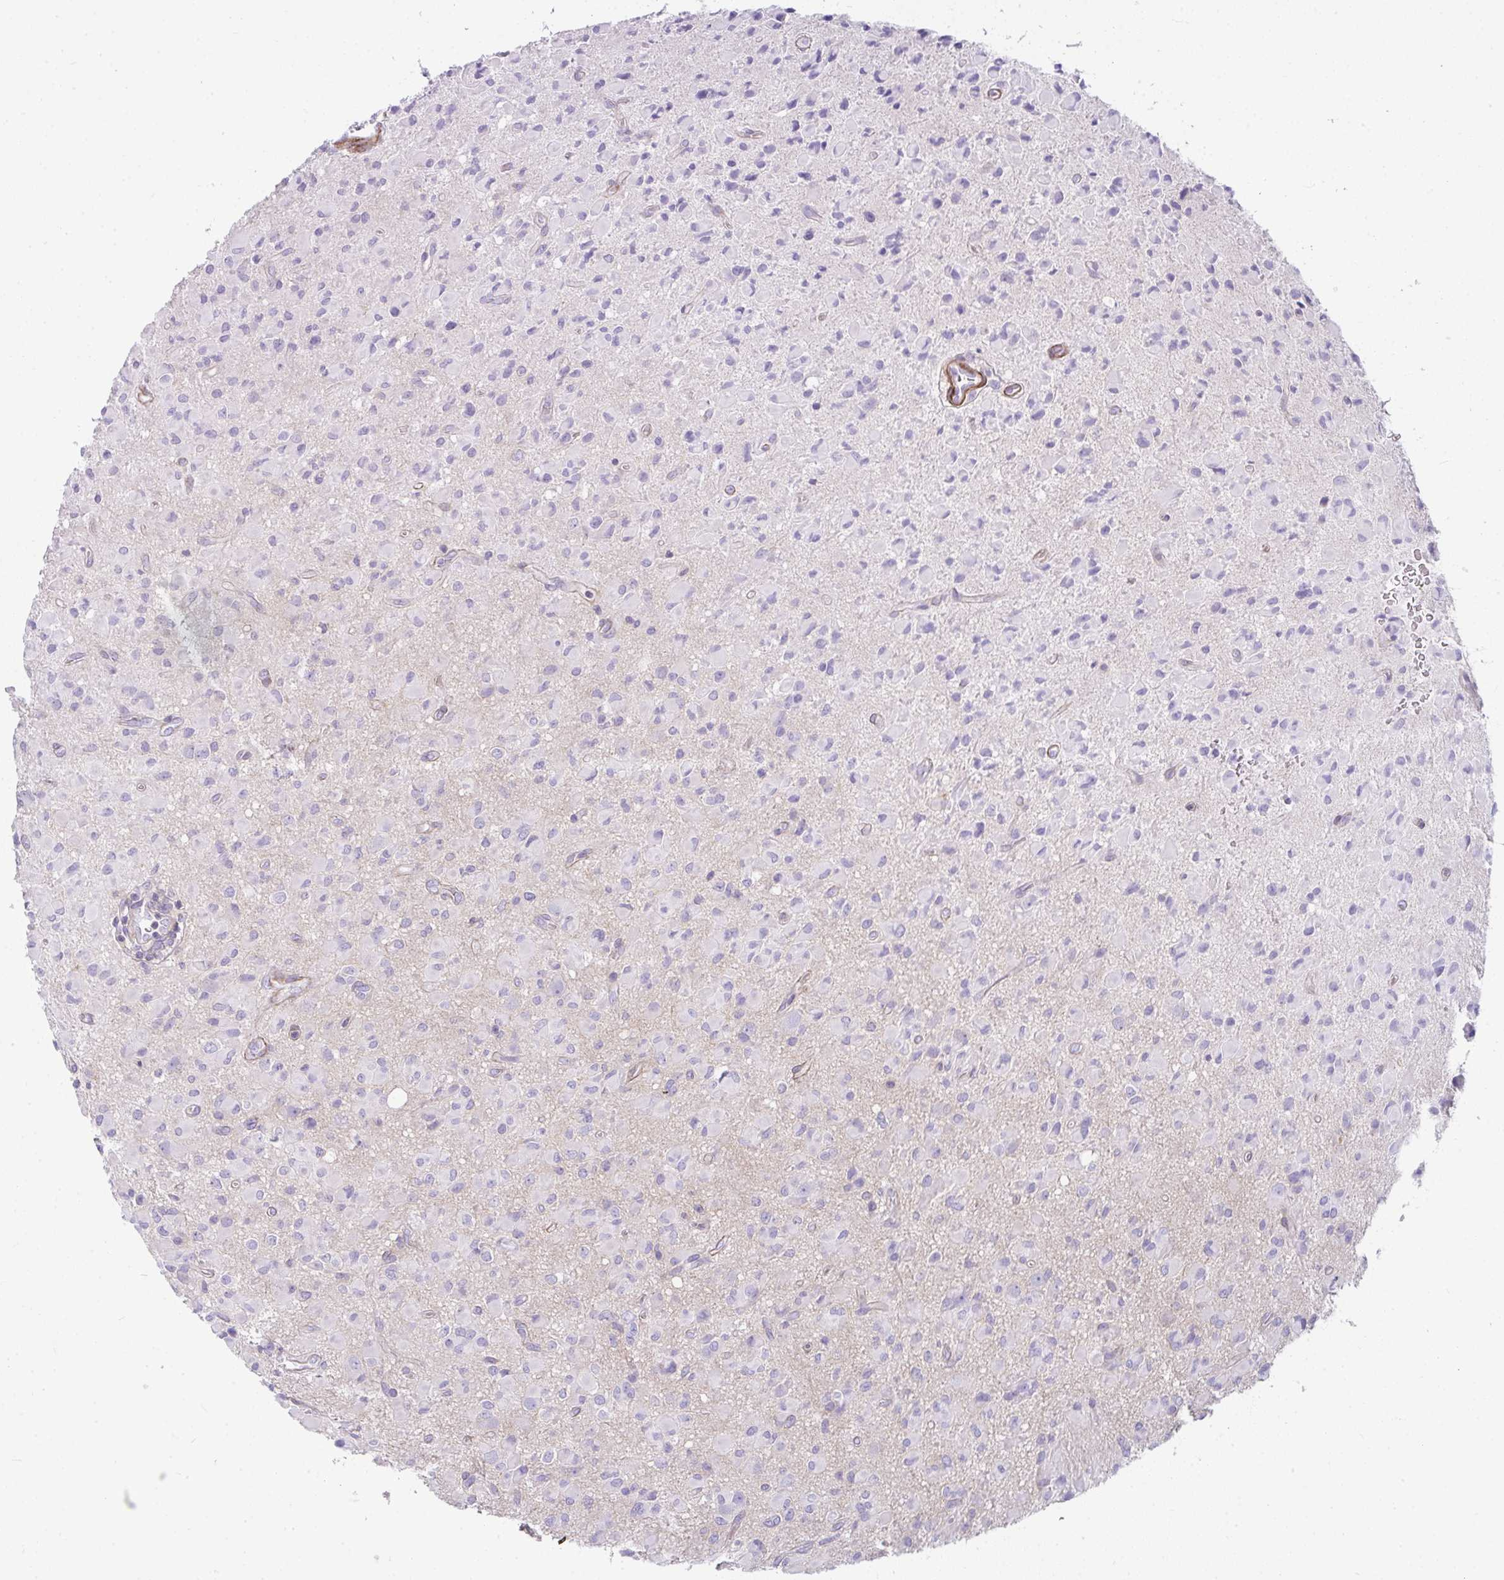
{"staining": {"intensity": "negative", "quantity": "none", "location": "none"}, "tissue": "glioma", "cell_type": "Tumor cells", "image_type": "cancer", "snomed": [{"axis": "morphology", "description": "Glioma, malignant, Low grade"}, {"axis": "topography", "description": "Brain"}], "caption": "Histopathology image shows no significant protein expression in tumor cells of low-grade glioma (malignant).", "gene": "CDRT15", "patient": {"sex": "female", "age": 33}}